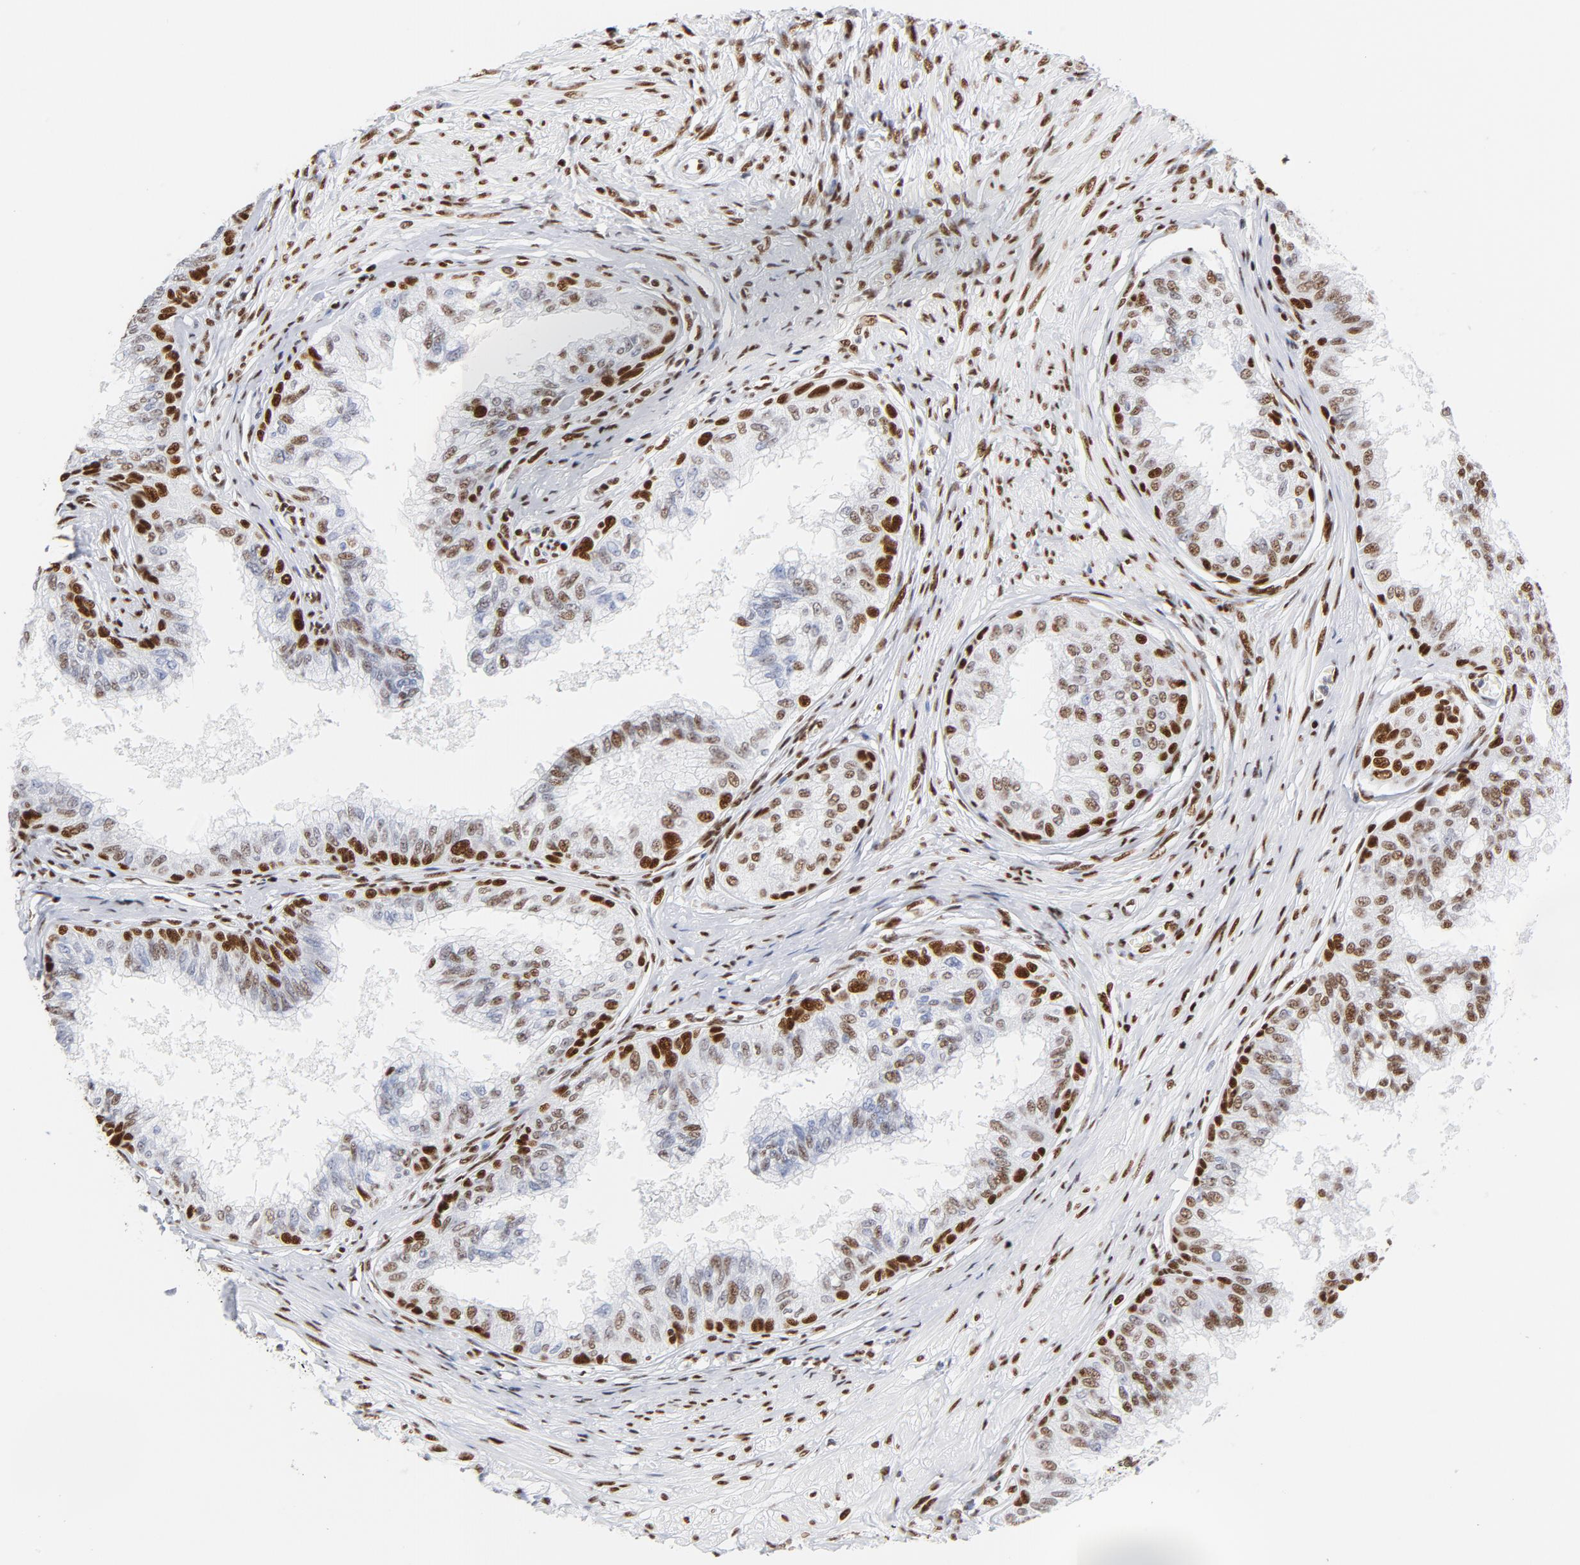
{"staining": {"intensity": "strong", "quantity": ">75%", "location": "nuclear"}, "tissue": "prostate", "cell_type": "Glandular cells", "image_type": "normal", "snomed": [{"axis": "morphology", "description": "Normal tissue, NOS"}, {"axis": "topography", "description": "Prostate"}, {"axis": "topography", "description": "Seminal veicle"}], "caption": "Immunohistochemistry photomicrograph of benign prostate stained for a protein (brown), which shows high levels of strong nuclear expression in approximately >75% of glandular cells.", "gene": "XRCC5", "patient": {"sex": "male", "age": 60}}